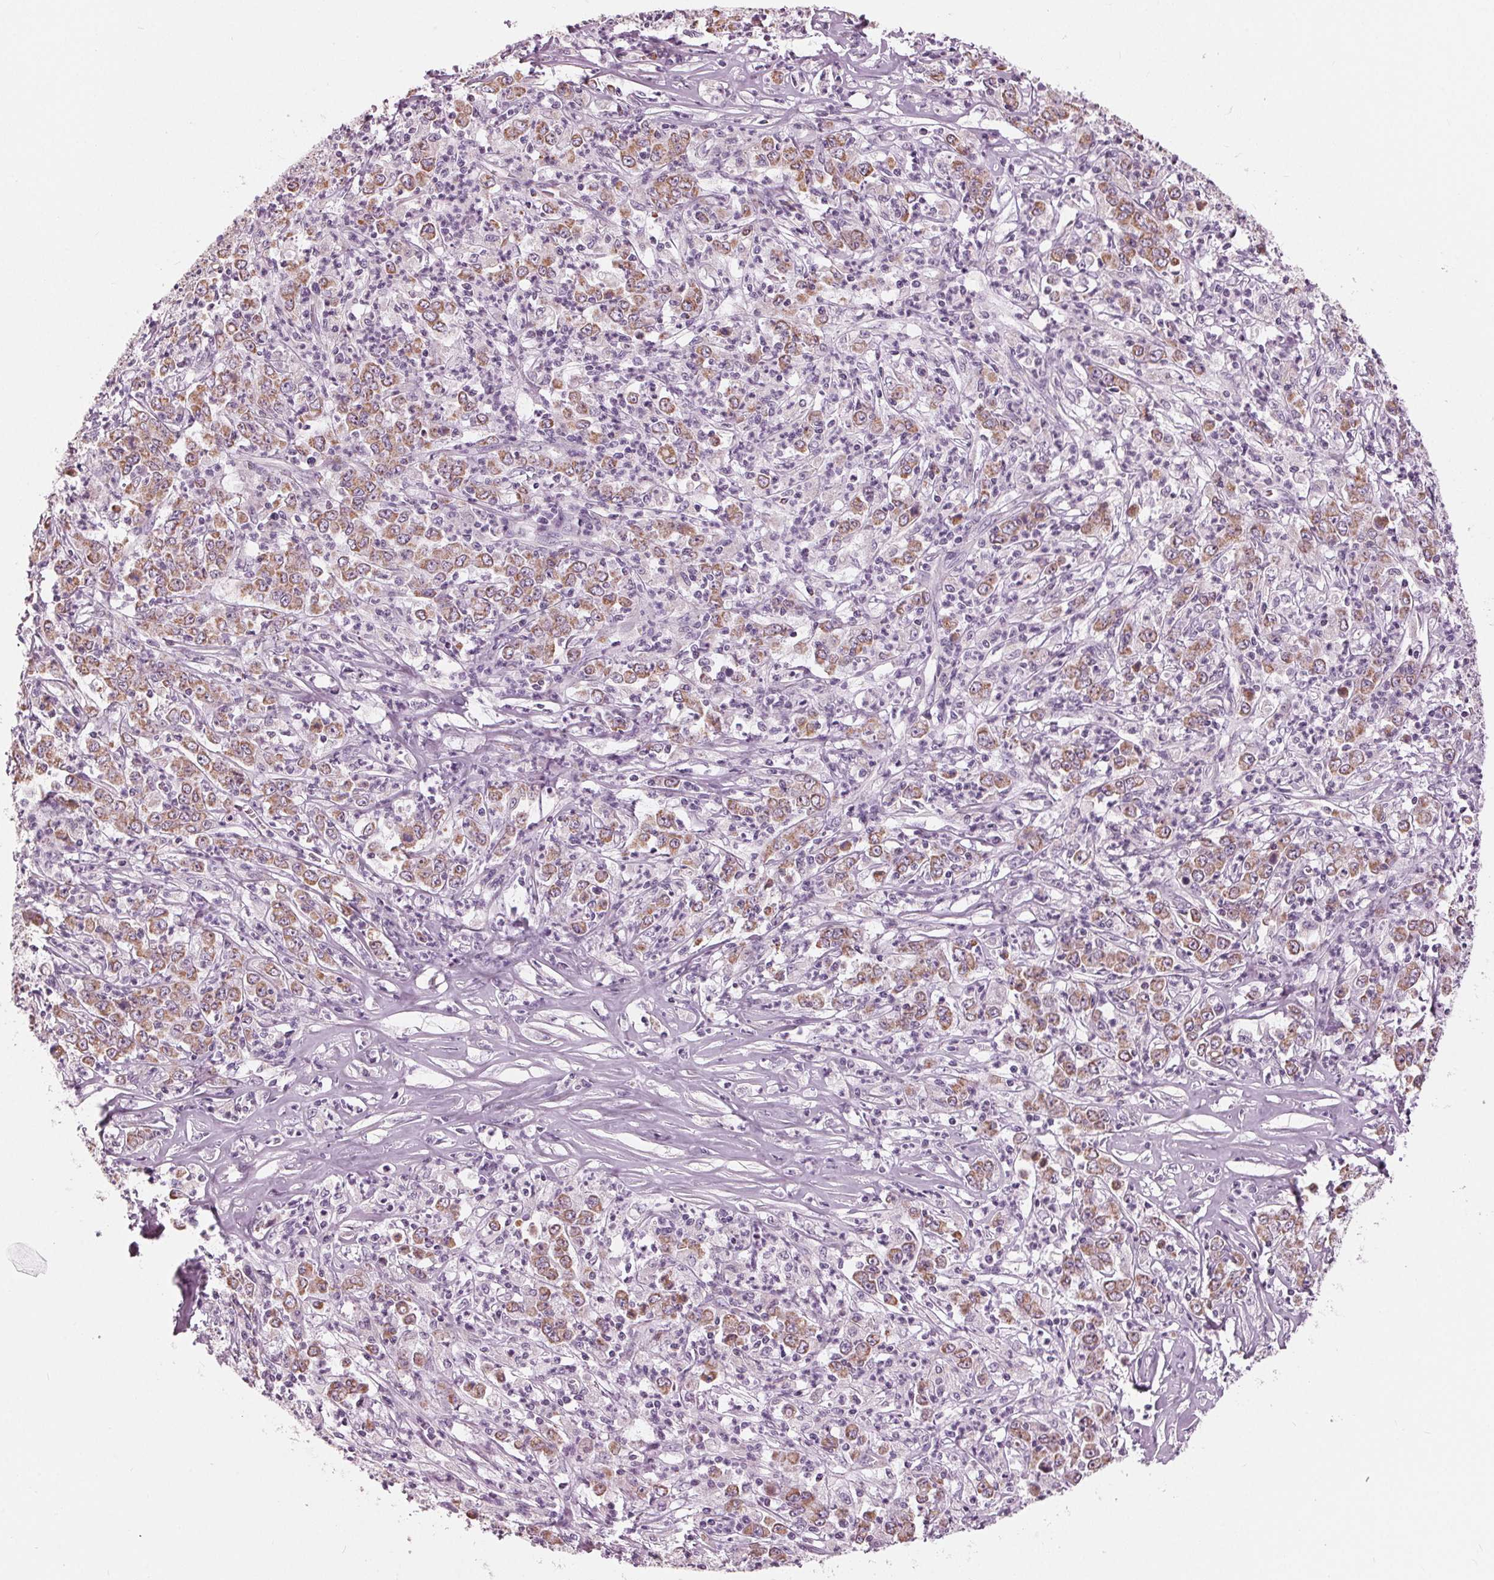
{"staining": {"intensity": "moderate", "quantity": ">75%", "location": "cytoplasmic/membranous"}, "tissue": "stomach cancer", "cell_type": "Tumor cells", "image_type": "cancer", "snomed": [{"axis": "morphology", "description": "Adenocarcinoma, NOS"}, {"axis": "topography", "description": "Stomach, lower"}], "caption": "This micrograph shows stomach cancer (adenocarcinoma) stained with immunohistochemistry to label a protein in brown. The cytoplasmic/membranous of tumor cells show moderate positivity for the protein. Nuclei are counter-stained blue.", "gene": "SAMD4A", "patient": {"sex": "female", "age": 71}}